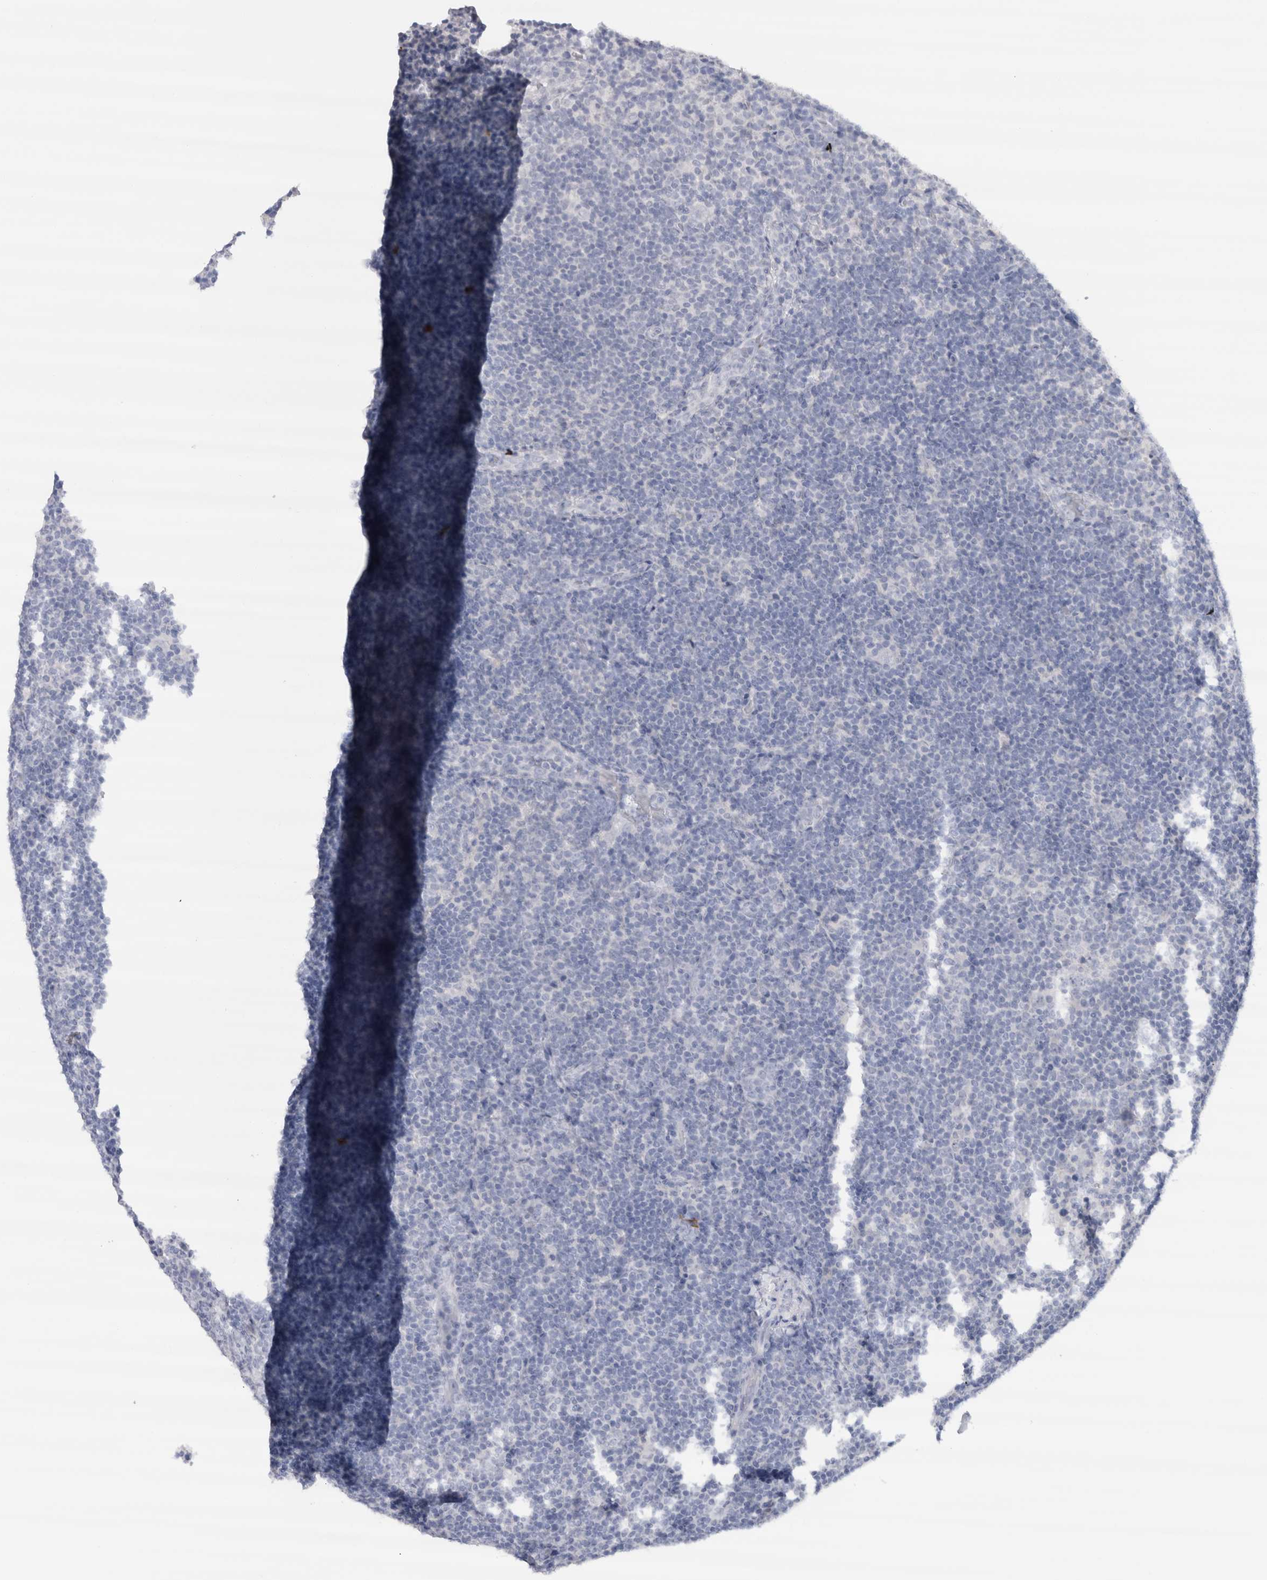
{"staining": {"intensity": "negative", "quantity": "none", "location": "none"}, "tissue": "lymphoma", "cell_type": "Tumor cells", "image_type": "cancer", "snomed": [{"axis": "morphology", "description": "Hodgkin's disease, NOS"}, {"axis": "topography", "description": "Lymph node"}], "caption": "An immunohistochemistry photomicrograph of lymphoma is shown. There is no staining in tumor cells of lymphoma.", "gene": "CDH17", "patient": {"sex": "female", "age": 57}}